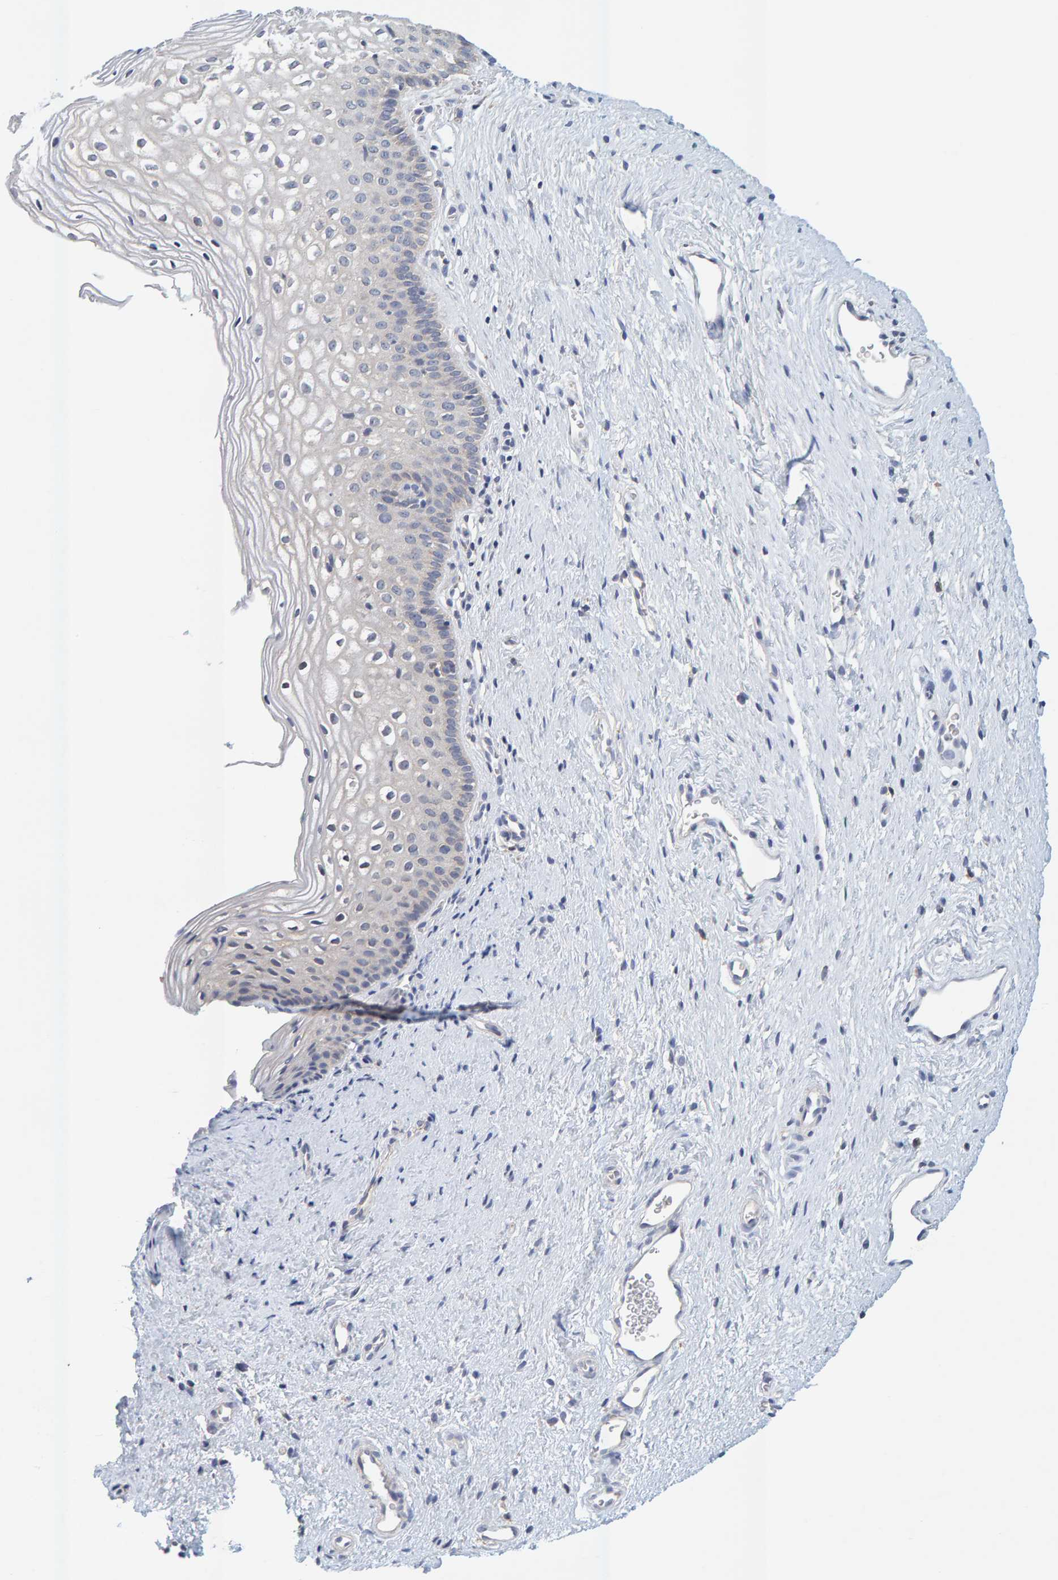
{"staining": {"intensity": "moderate", "quantity": ">75%", "location": "cytoplasmic/membranous"}, "tissue": "cervix", "cell_type": "Glandular cells", "image_type": "normal", "snomed": [{"axis": "morphology", "description": "Normal tissue, NOS"}, {"axis": "topography", "description": "Cervix"}], "caption": "Immunohistochemical staining of benign human cervix demonstrates medium levels of moderate cytoplasmic/membranous staining in about >75% of glandular cells. (DAB IHC, brown staining for protein, blue staining for nuclei).", "gene": "SGPL1", "patient": {"sex": "female", "age": 27}}